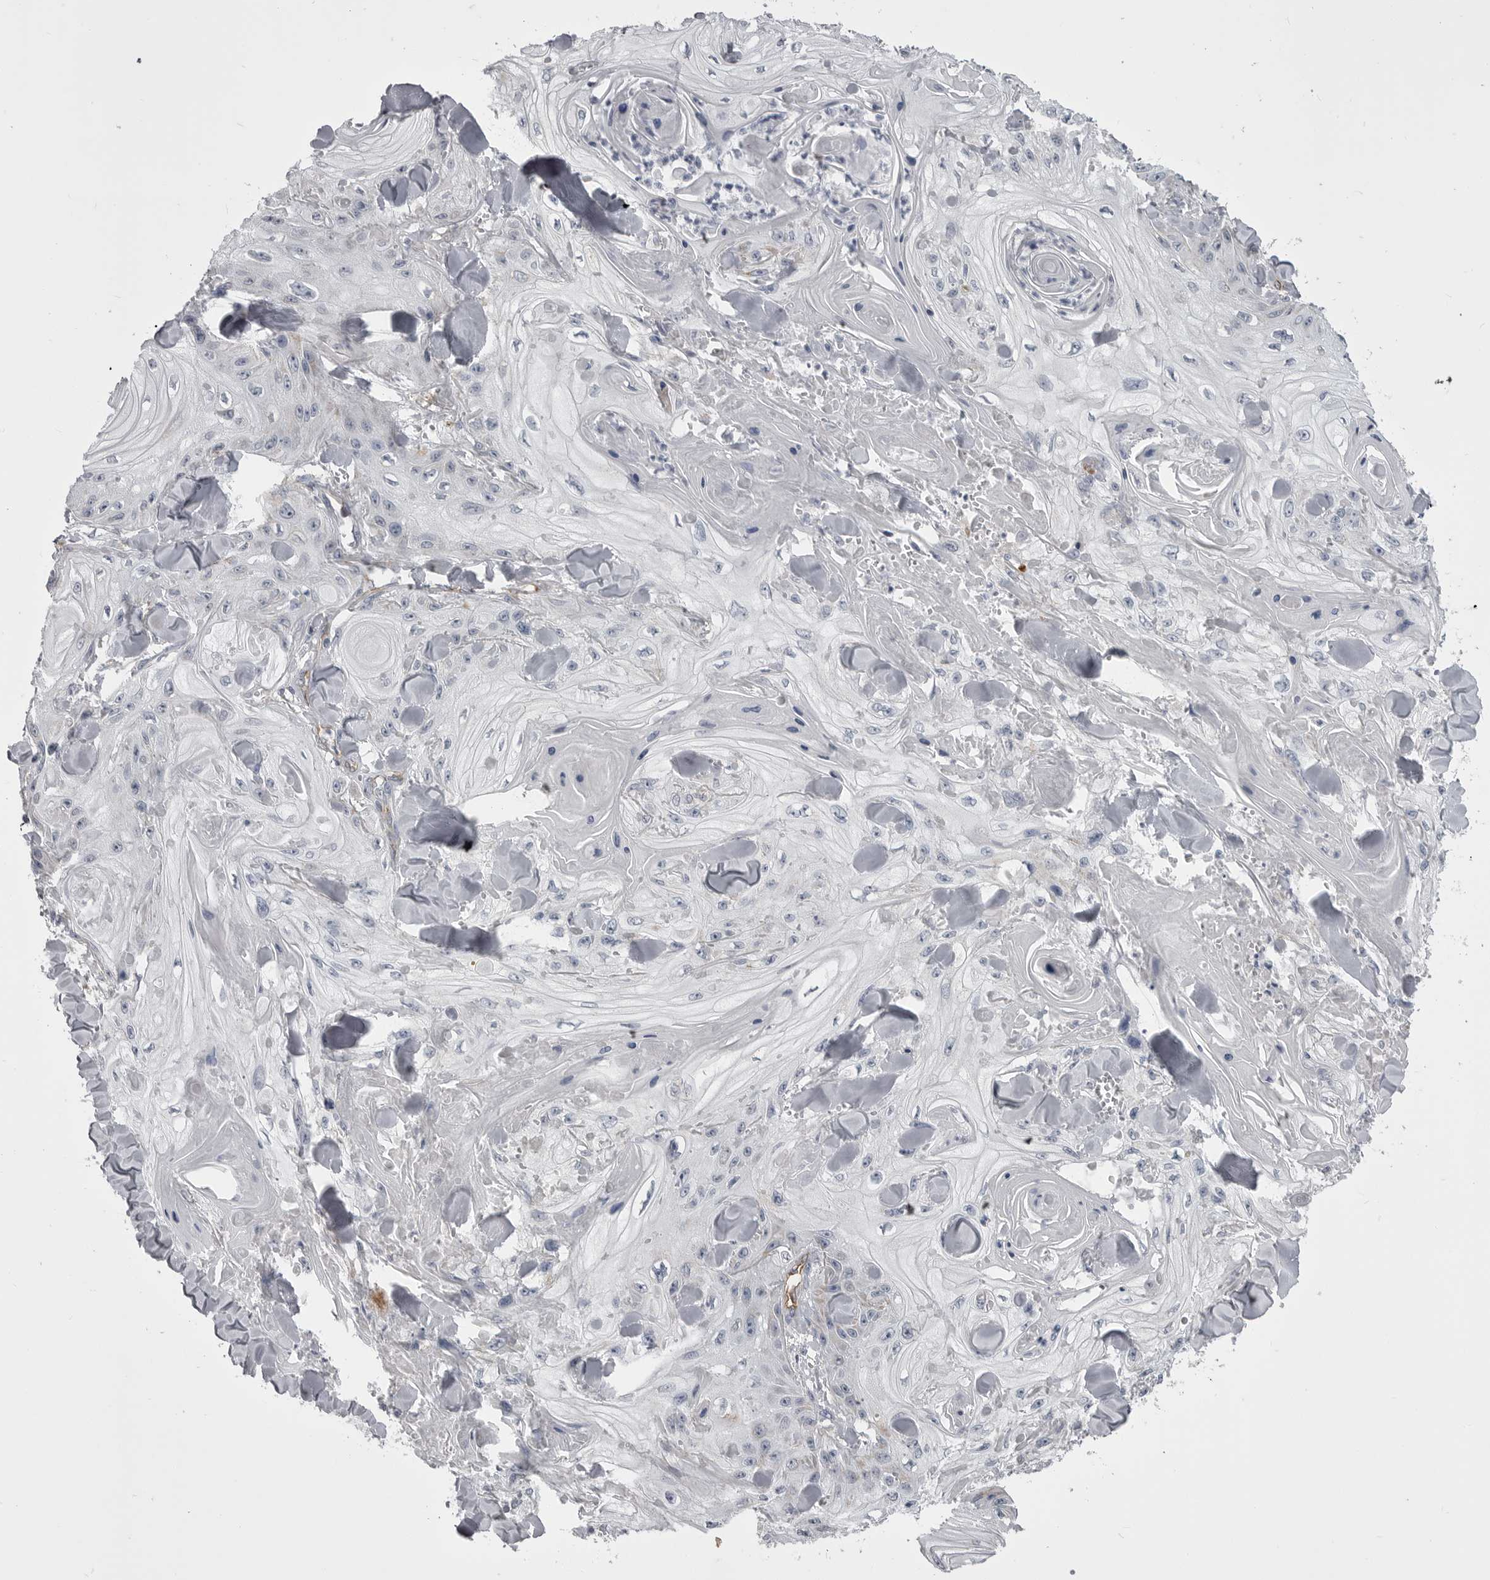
{"staining": {"intensity": "negative", "quantity": "none", "location": "none"}, "tissue": "skin cancer", "cell_type": "Tumor cells", "image_type": "cancer", "snomed": [{"axis": "morphology", "description": "Squamous cell carcinoma, NOS"}, {"axis": "topography", "description": "Skin"}], "caption": "Immunohistochemical staining of human skin cancer demonstrates no significant expression in tumor cells.", "gene": "OPLAH", "patient": {"sex": "male", "age": 74}}